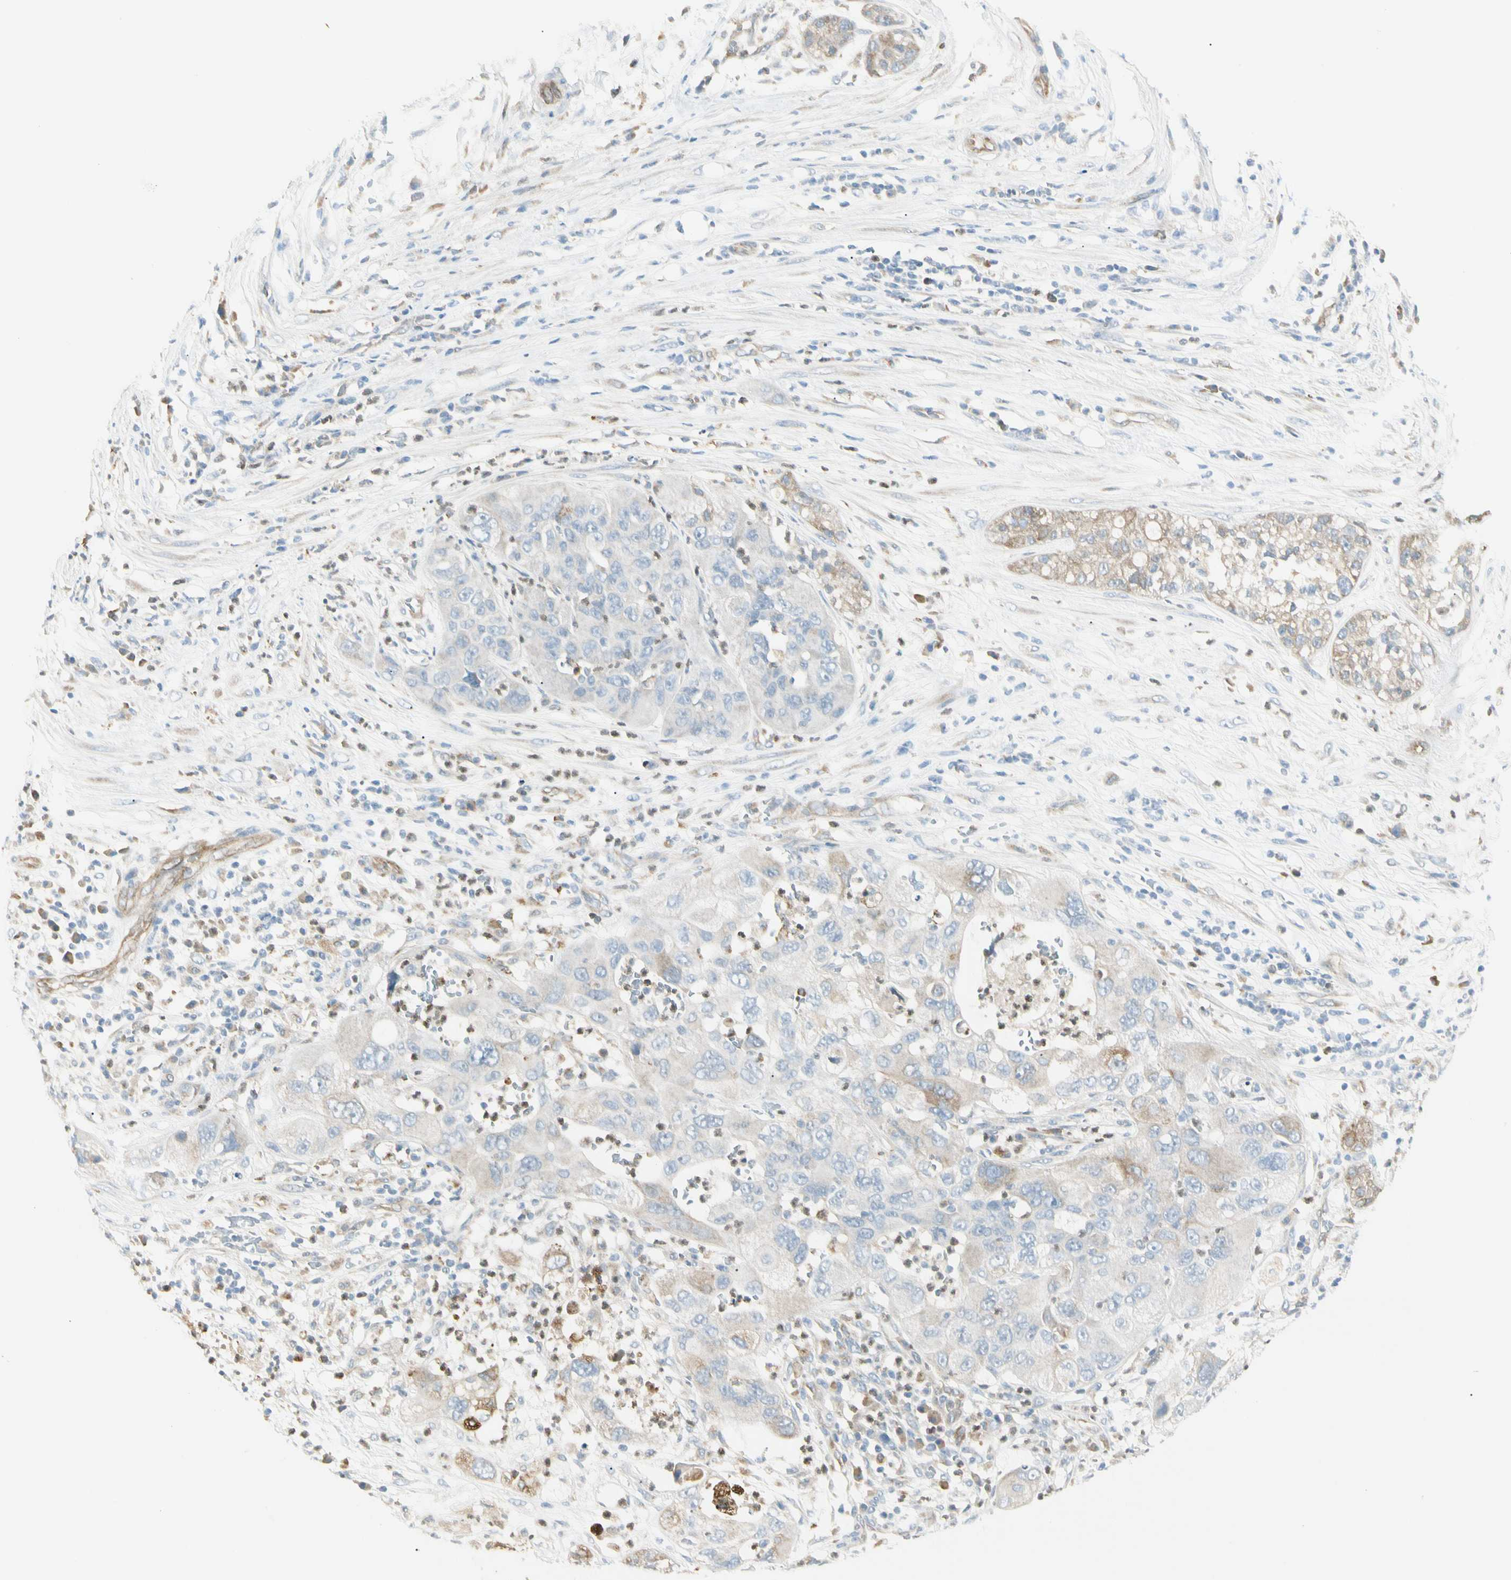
{"staining": {"intensity": "moderate", "quantity": "25%-75%", "location": "cytoplasmic/membranous"}, "tissue": "pancreatic cancer", "cell_type": "Tumor cells", "image_type": "cancer", "snomed": [{"axis": "morphology", "description": "Adenocarcinoma, NOS"}, {"axis": "topography", "description": "Pancreas"}], "caption": "Tumor cells demonstrate medium levels of moderate cytoplasmic/membranous positivity in approximately 25%-75% of cells in human pancreatic cancer (adenocarcinoma).", "gene": "LPCAT2", "patient": {"sex": "female", "age": 78}}